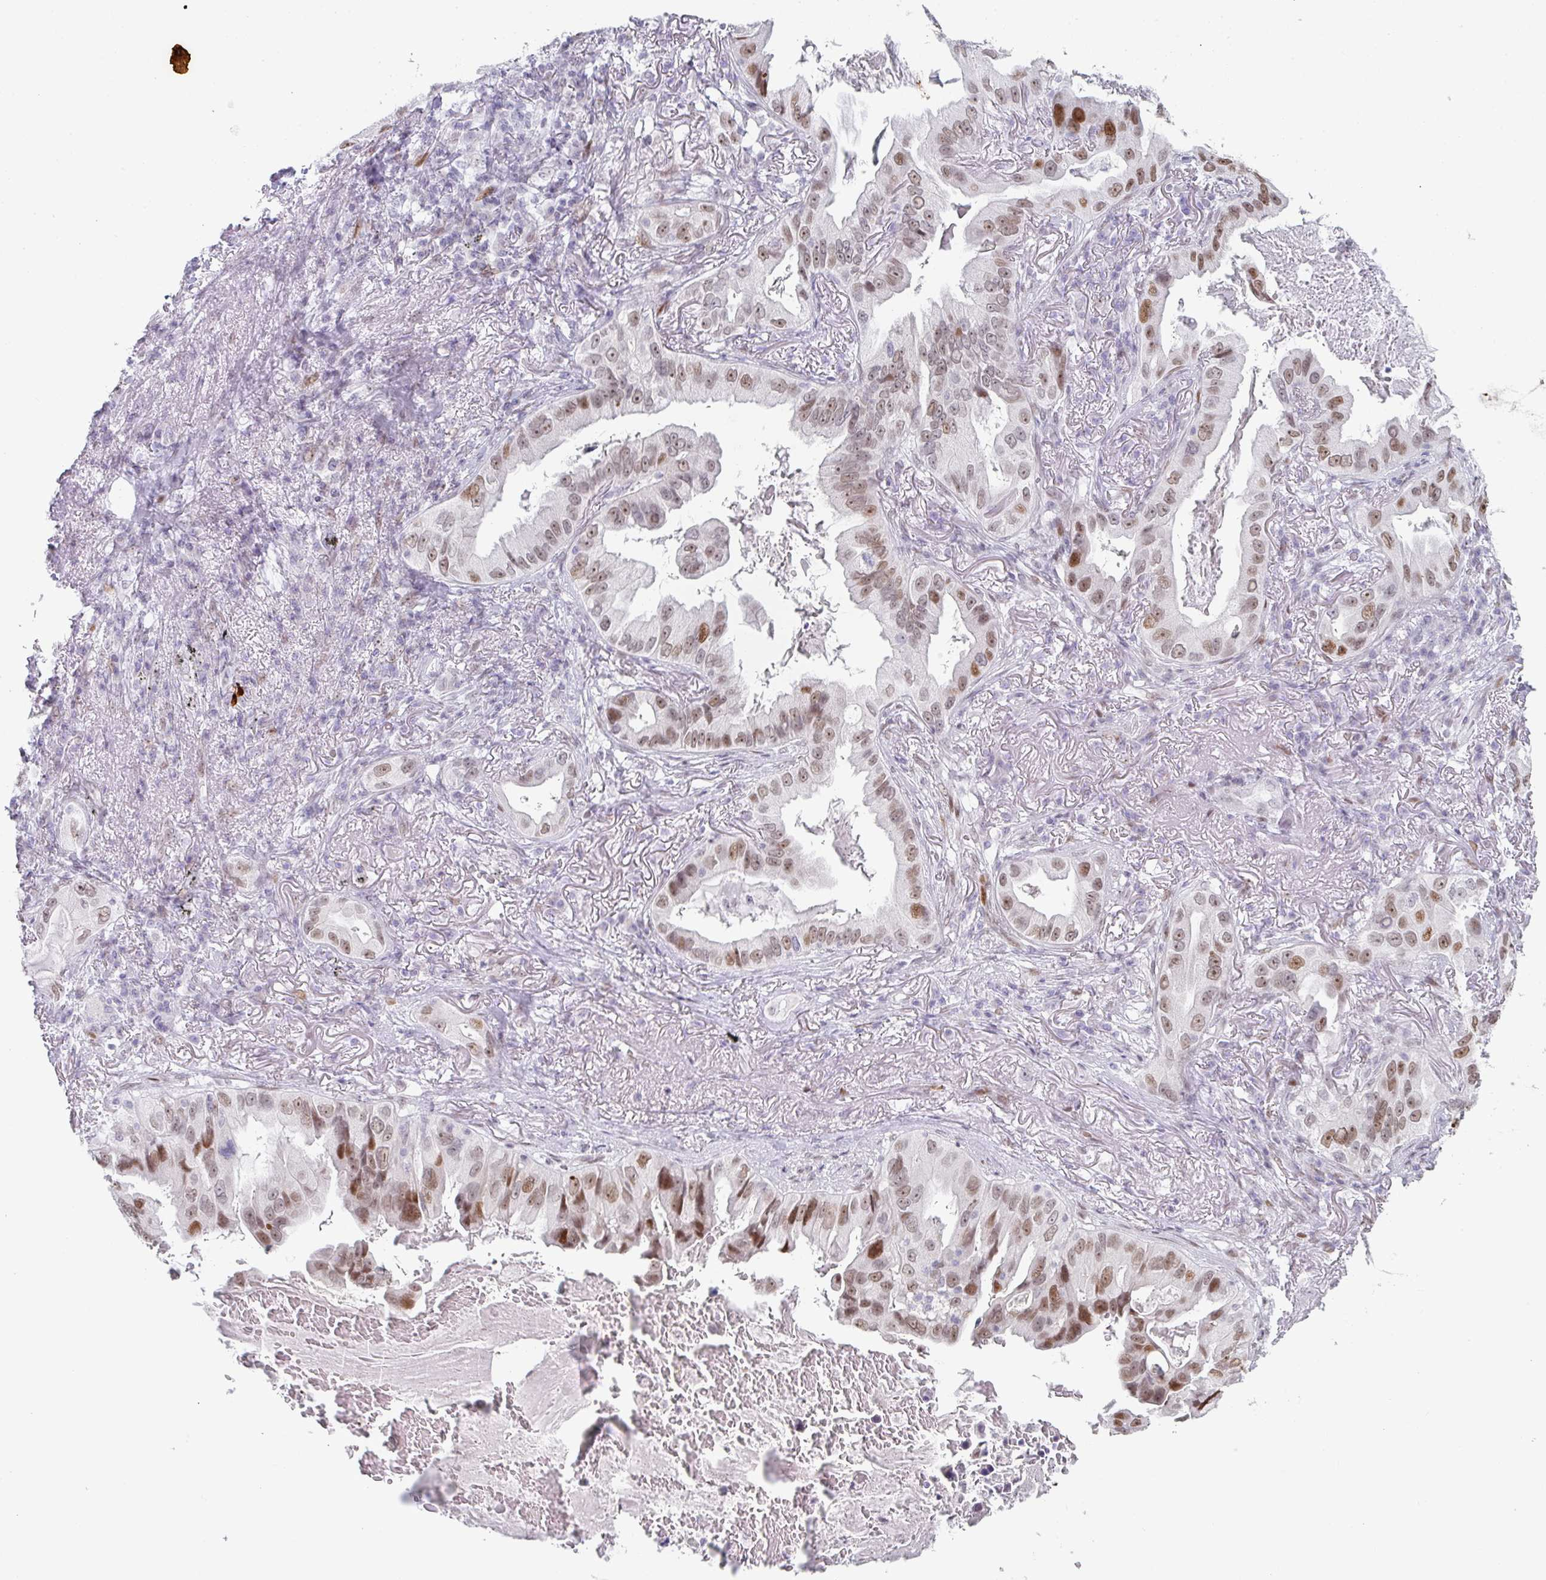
{"staining": {"intensity": "moderate", "quantity": ">75%", "location": "nuclear"}, "tissue": "lung cancer", "cell_type": "Tumor cells", "image_type": "cancer", "snomed": [{"axis": "morphology", "description": "Adenocarcinoma, NOS"}, {"axis": "topography", "description": "Lung"}], "caption": "Immunohistochemical staining of human lung cancer shows medium levels of moderate nuclear positivity in about >75% of tumor cells.", "gene": "POU2AF2", "patient": {"sex": "female", "age": 69}}